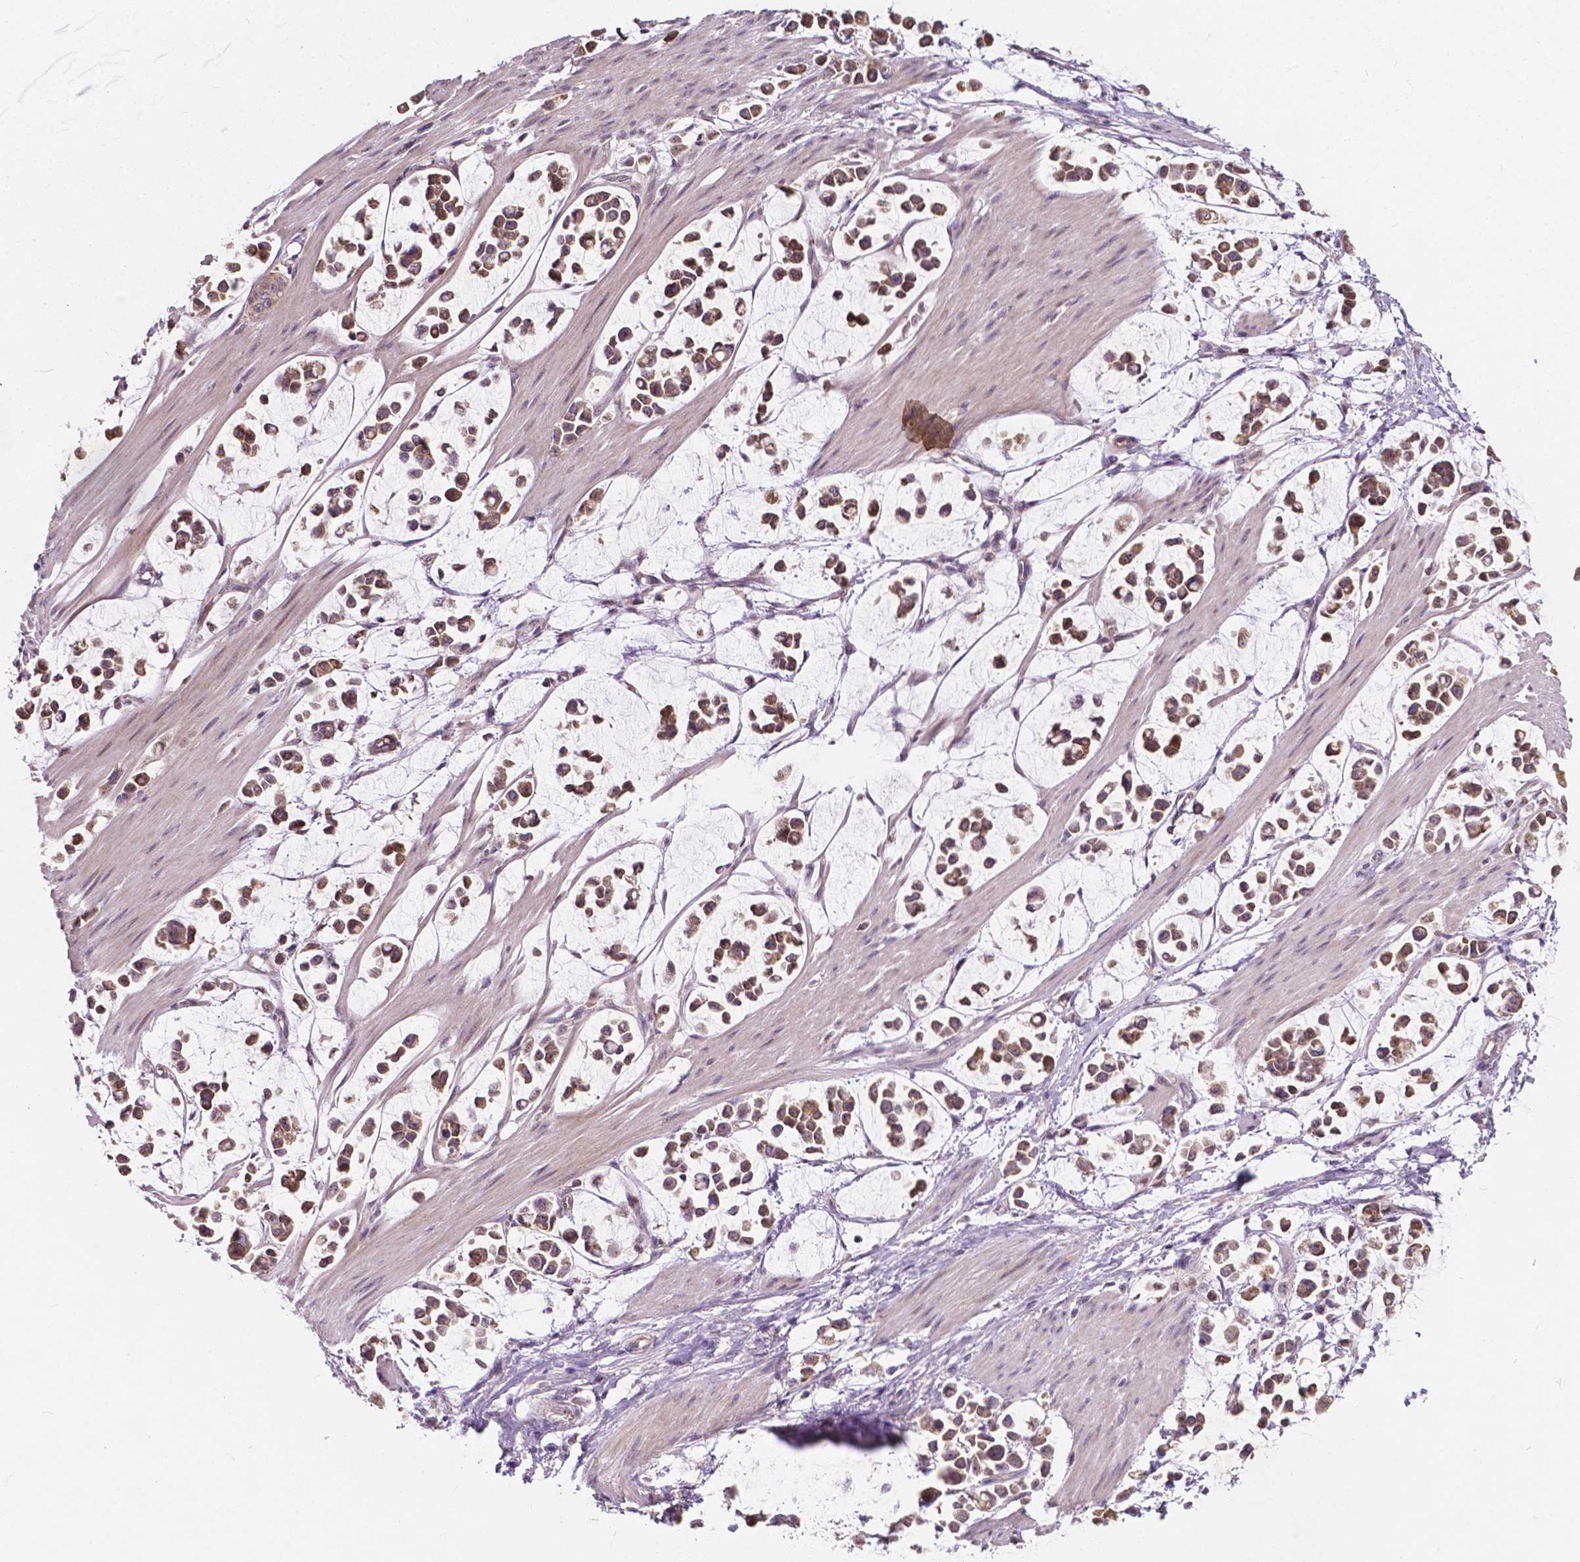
{"staining": {"intensity": "strong", "quantity": ">75%", "location": "cytoplasmic/membranous"}, "tissue": "stomach cancer", "cell_type": "Tumor cells", "image_type": "cancer", "snomed": [{"axis": "morphology", "description": "Adenocarcinoma, NOS"}, {"axis": "topography", "description": "Stomach"}], "caption": "This is an image of immunohistochemistry staining of stomach adenocarcinoma, which shows strong staining in the cytoplasmic/membranous of tumor cells.", "gene": "DUSP16", "patient": {"sex": "male", "age": 82}}